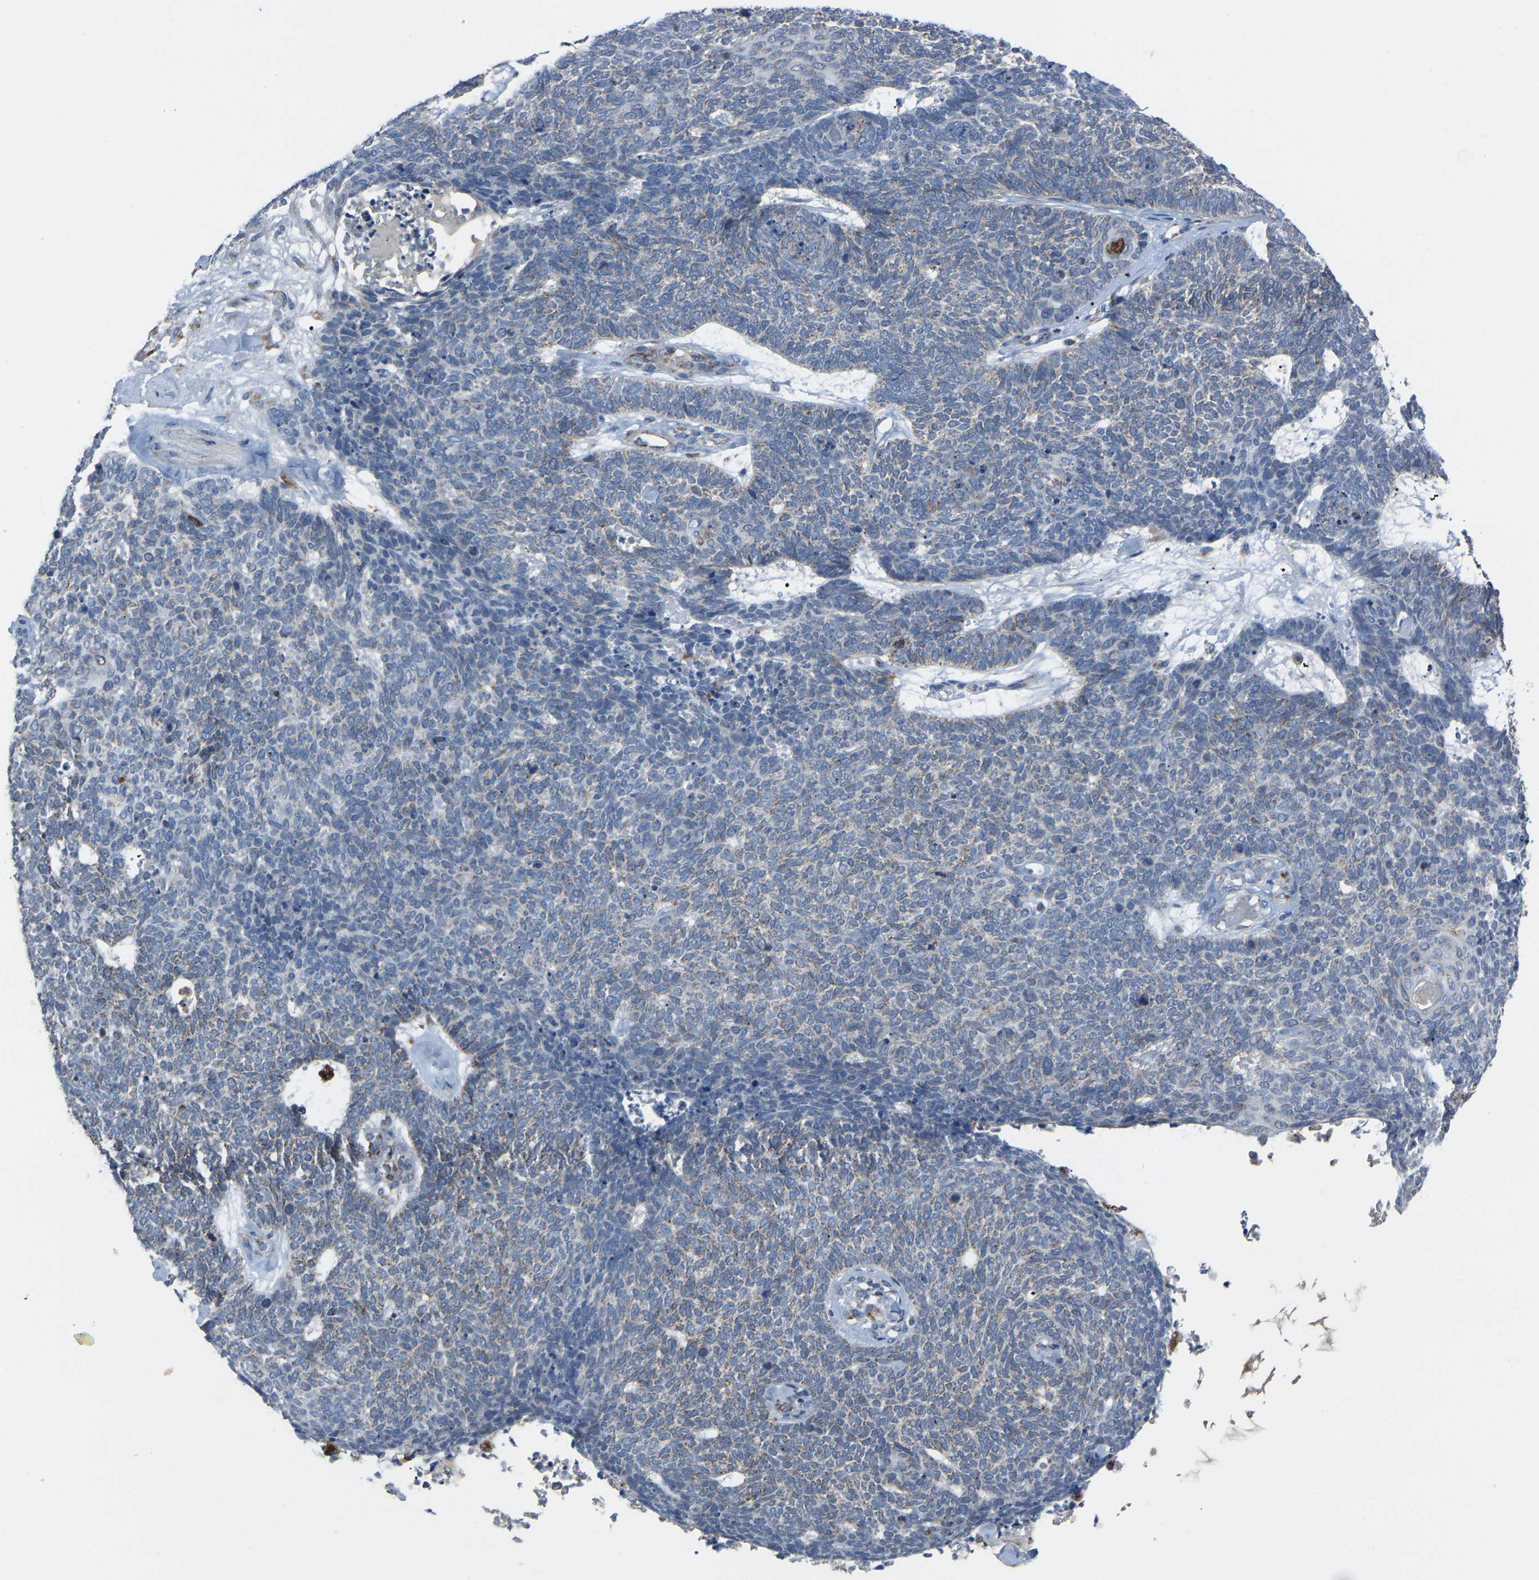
{"staining": {"intensity": "weak", "quantity": "<25%", "location": "cytoplasmic/membranous"}, "tissue": "skin cancer", "cell_type": "Tumor cells", "image_type": "cancer", "snomed": [{"axis": "morphology", "description": "Basal cell carcinoma"}, {"axis": "topography", "description": "Skin"}], "caption": "Immunohistochemical staining of human basal cell carcinoma (skin) reveals no significant staining in tumor cells.", "gene": "CANT1", "patient": {"sex": "female", "age": 84}}